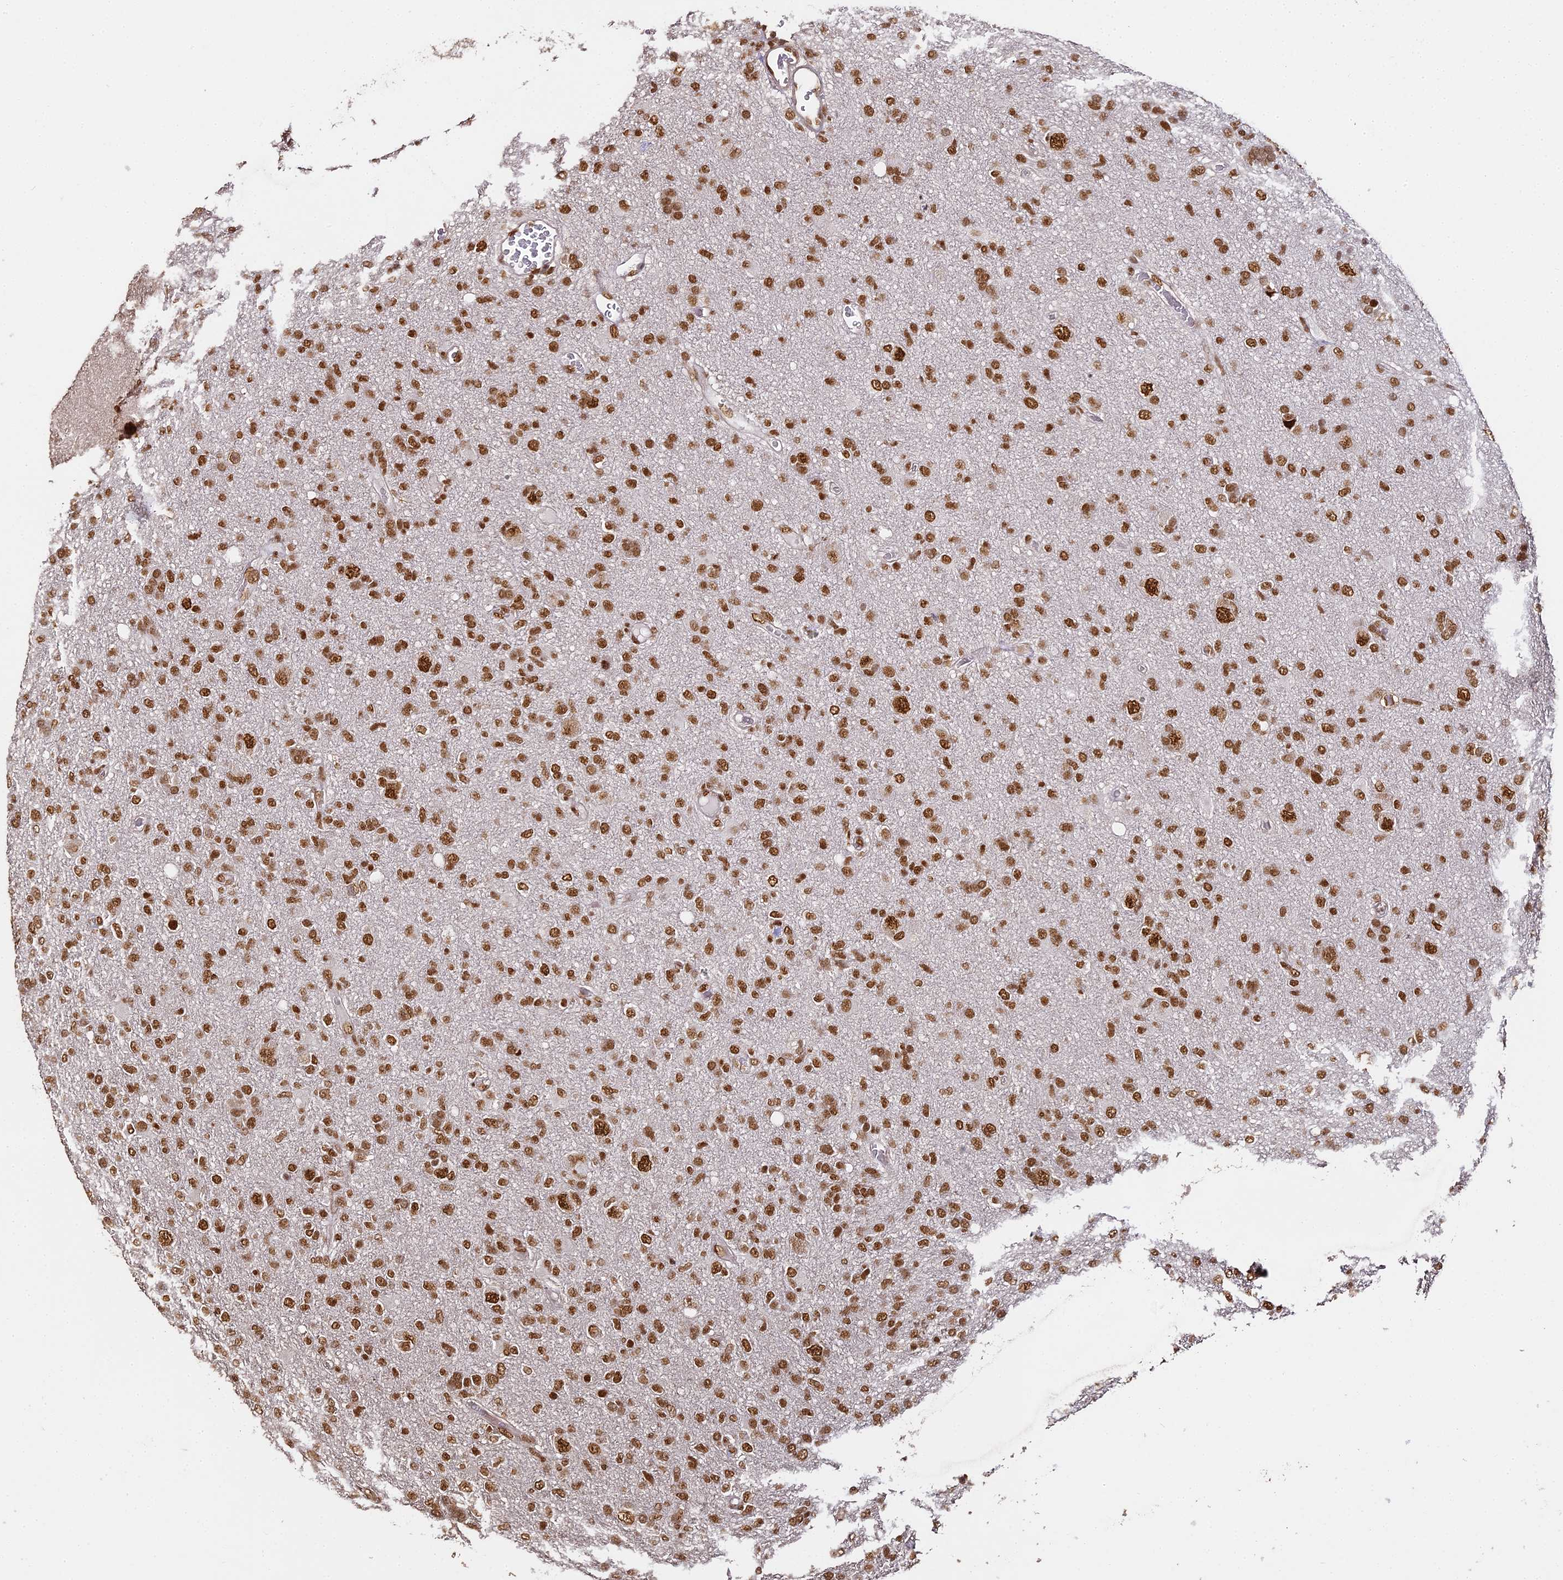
{"staining": {"intensity": "strong", "quantity": ">75%", "location": "nuclear"}, "tissue": "glioma", "cell_type": "Tumor cells", "image_type": "cancer", "snomed": [{"axis": "morphology", "description": "Glioma, malignant, High grade"}, {"axis": "topography", "description": "Brain"}], "caption": "IHC photomicrograph of neoplastic tissue: human glioma stained using immunohistochemistry (IHC) shows high levels of strong protein expression localized specifically in the nuclear of tumor cells, appearing as a nuclear brown color.", "gene": "HNRNPA1", "patient": {"sex": "female", "age": 57}}